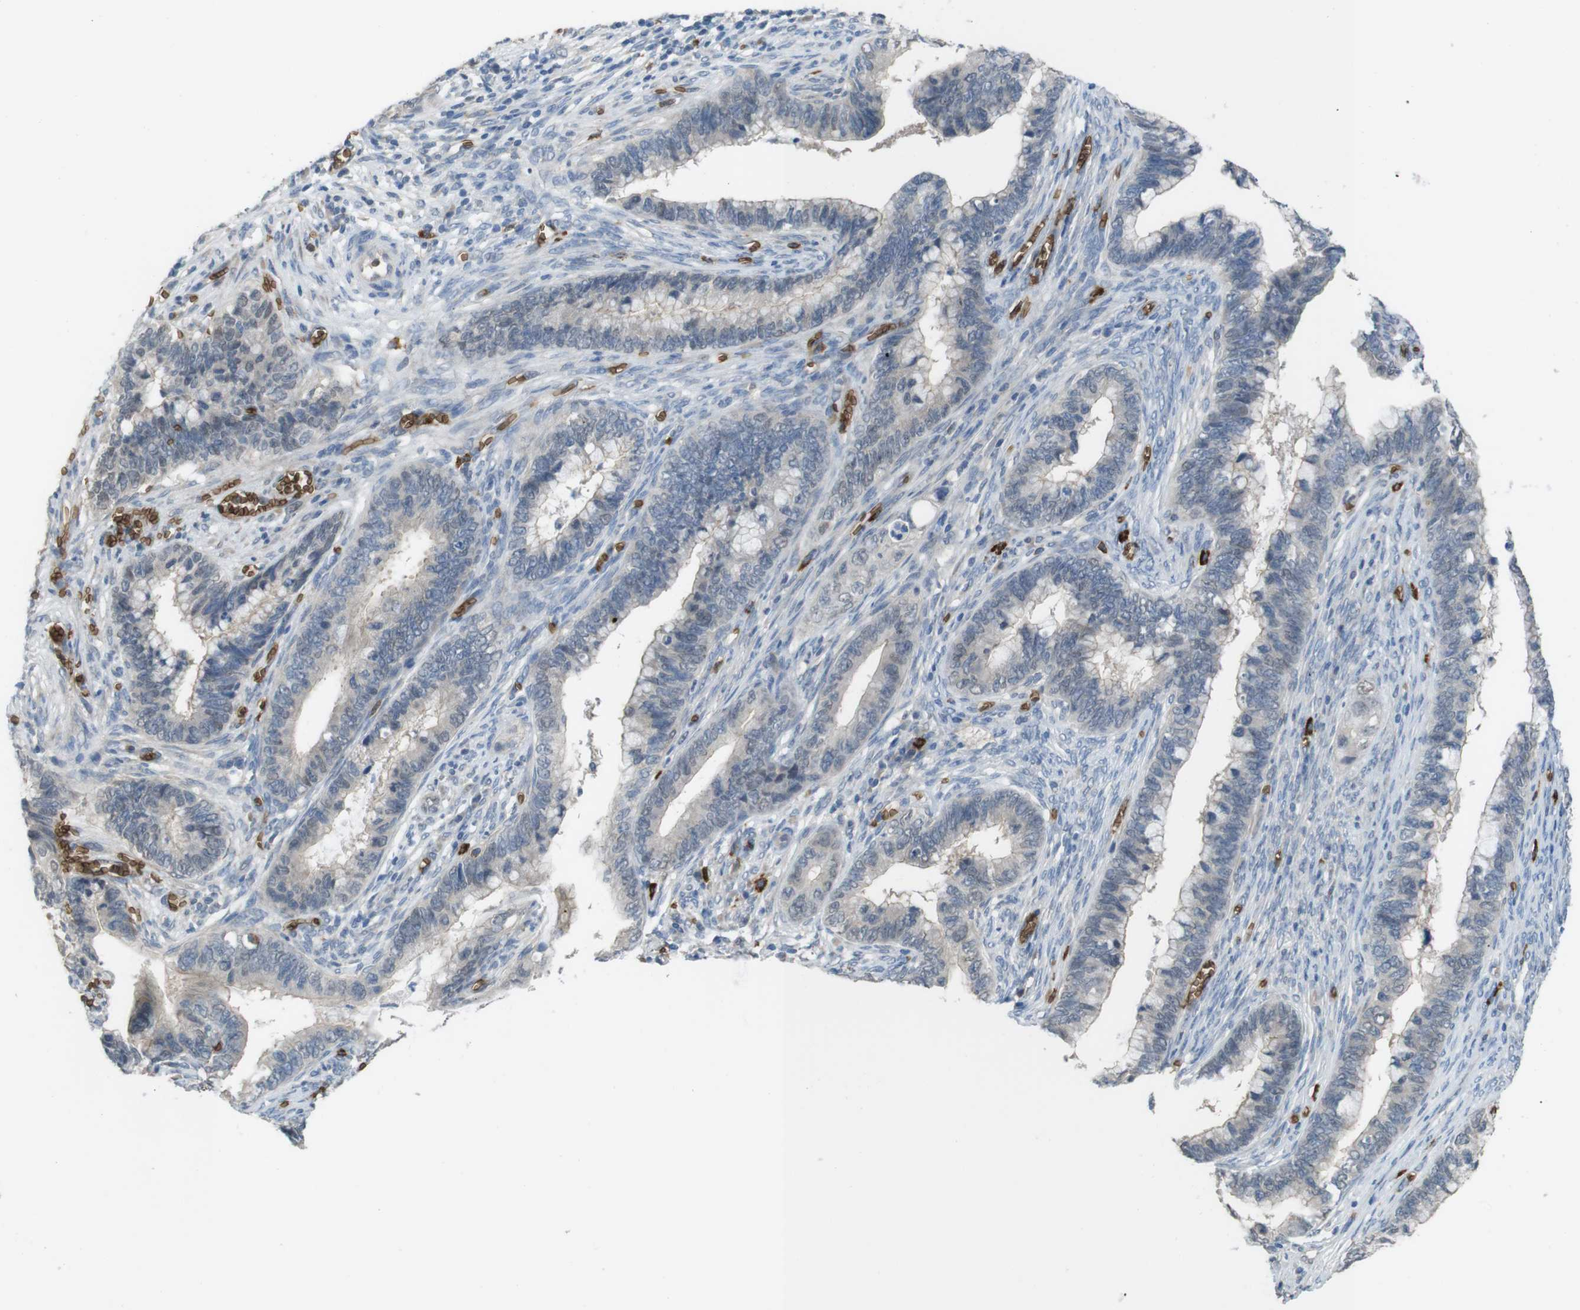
{"staining": {"intensity": "negative", "quantity": "none", "location": "none"}, "tissue": "cervical cancer", "cell_type": "Tumor cells", "image_type": "cancer", "snomed": [{"axis": "morphology", "description": "Adenocarcinoma, NOS"}, {"axis": "topography", "description": "Cervix"}], "caption": "An immunohistochemistry photomicrograph of cervical cancer (adenocarcinoma) is shown. There is no staining in tumor cells of cervical cancer (adenocarcinoma).", "gene": "GYPA", "patient": {"sex": "female", "age": 44}}